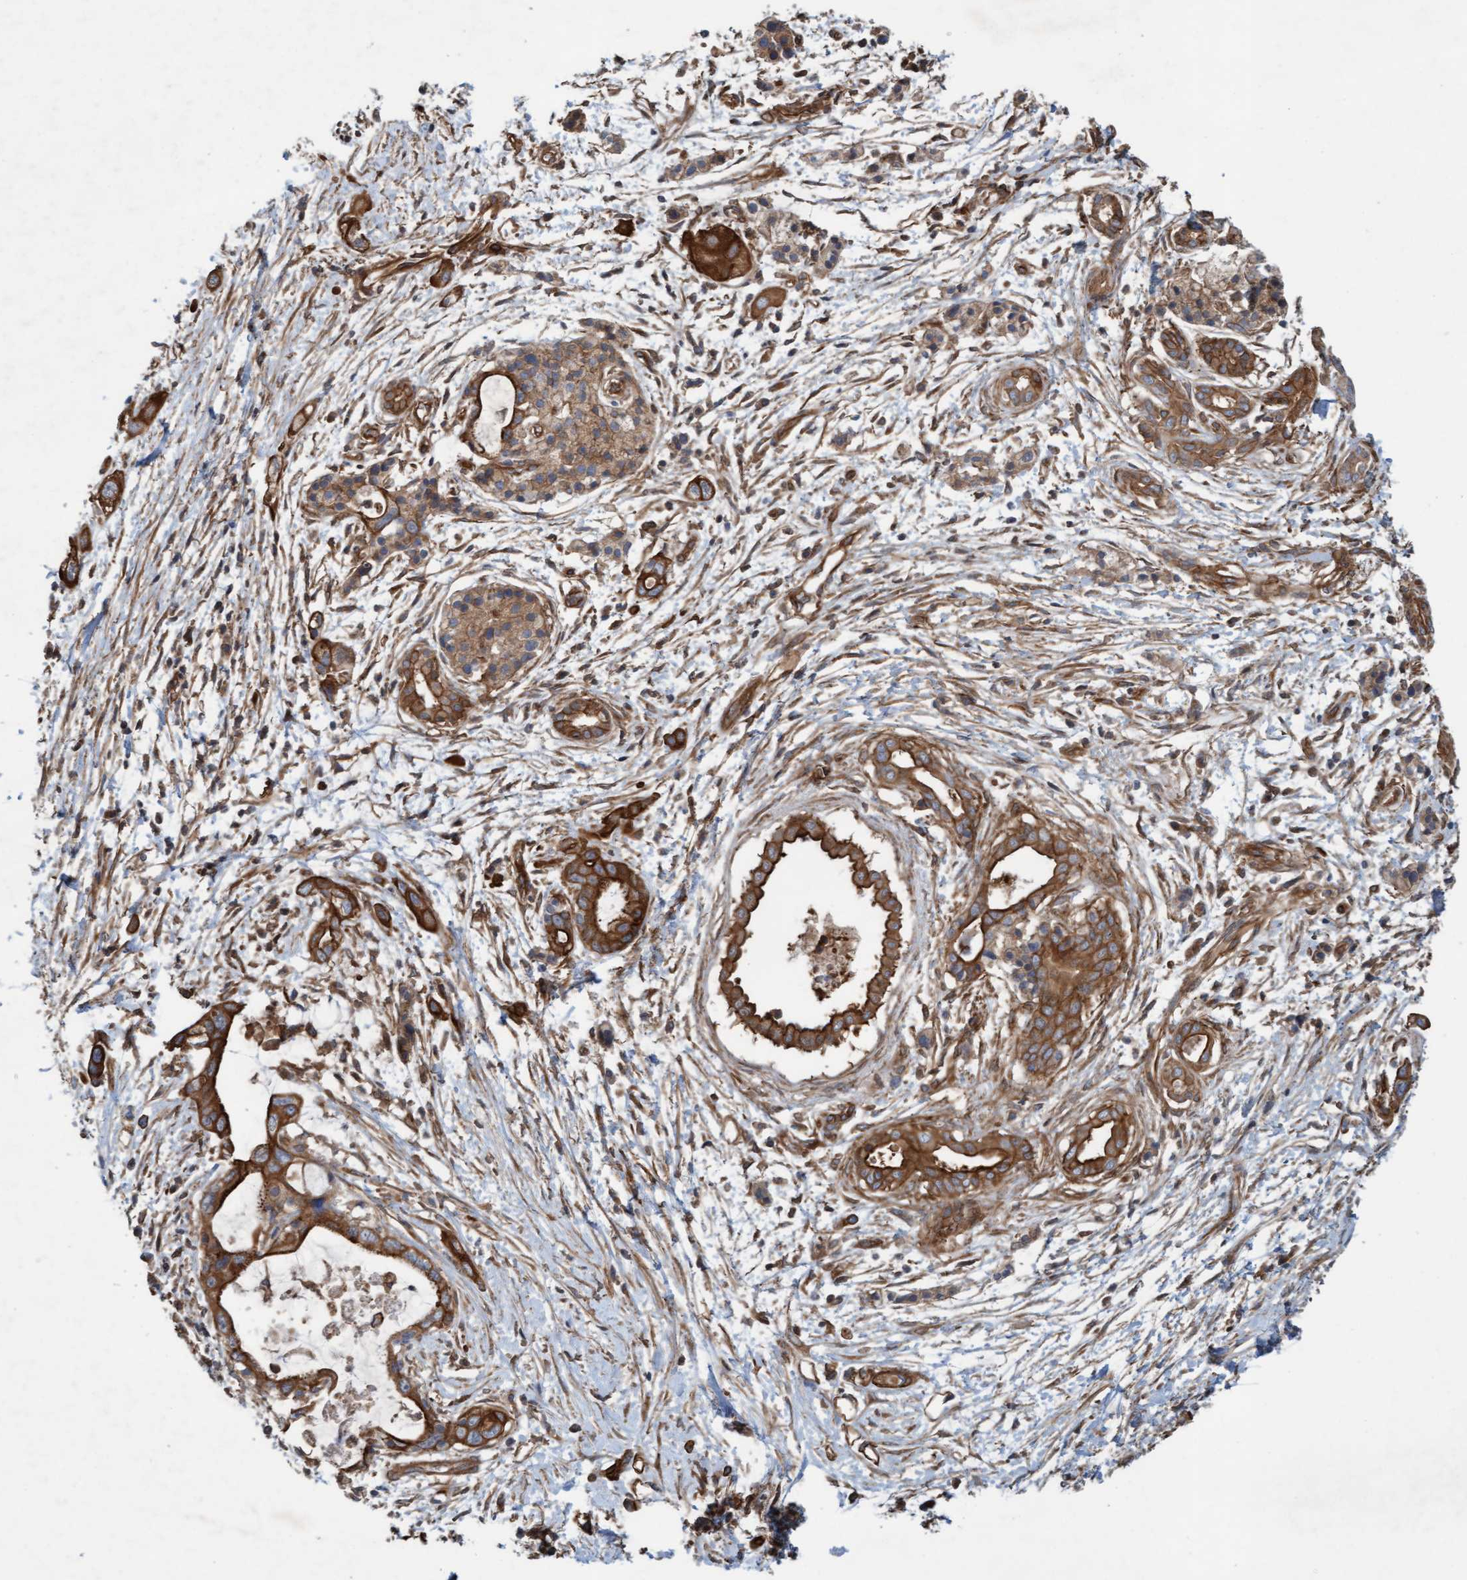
{"staining": {"intensity": "strong", "quantity": ">75%", "location": "cytoplasmic/membranous"}, "tissue": "pancreatic cancer", "cell_type": "Tumor cells", "image_type": "cancer", "snomed": [{"axis": "morphology", "description": "Adenocarcinoma, NOS"}, {"axis": "topography", "description": "Pancreas"}], "caption": "Protein staining reveals strong cytoplasmic/membranous positivity in about >75% of tumor cells in pancreatic adenocarcinoma.", "gene": "ERAL1", "patient": {"sex": "male", "age": 59}}